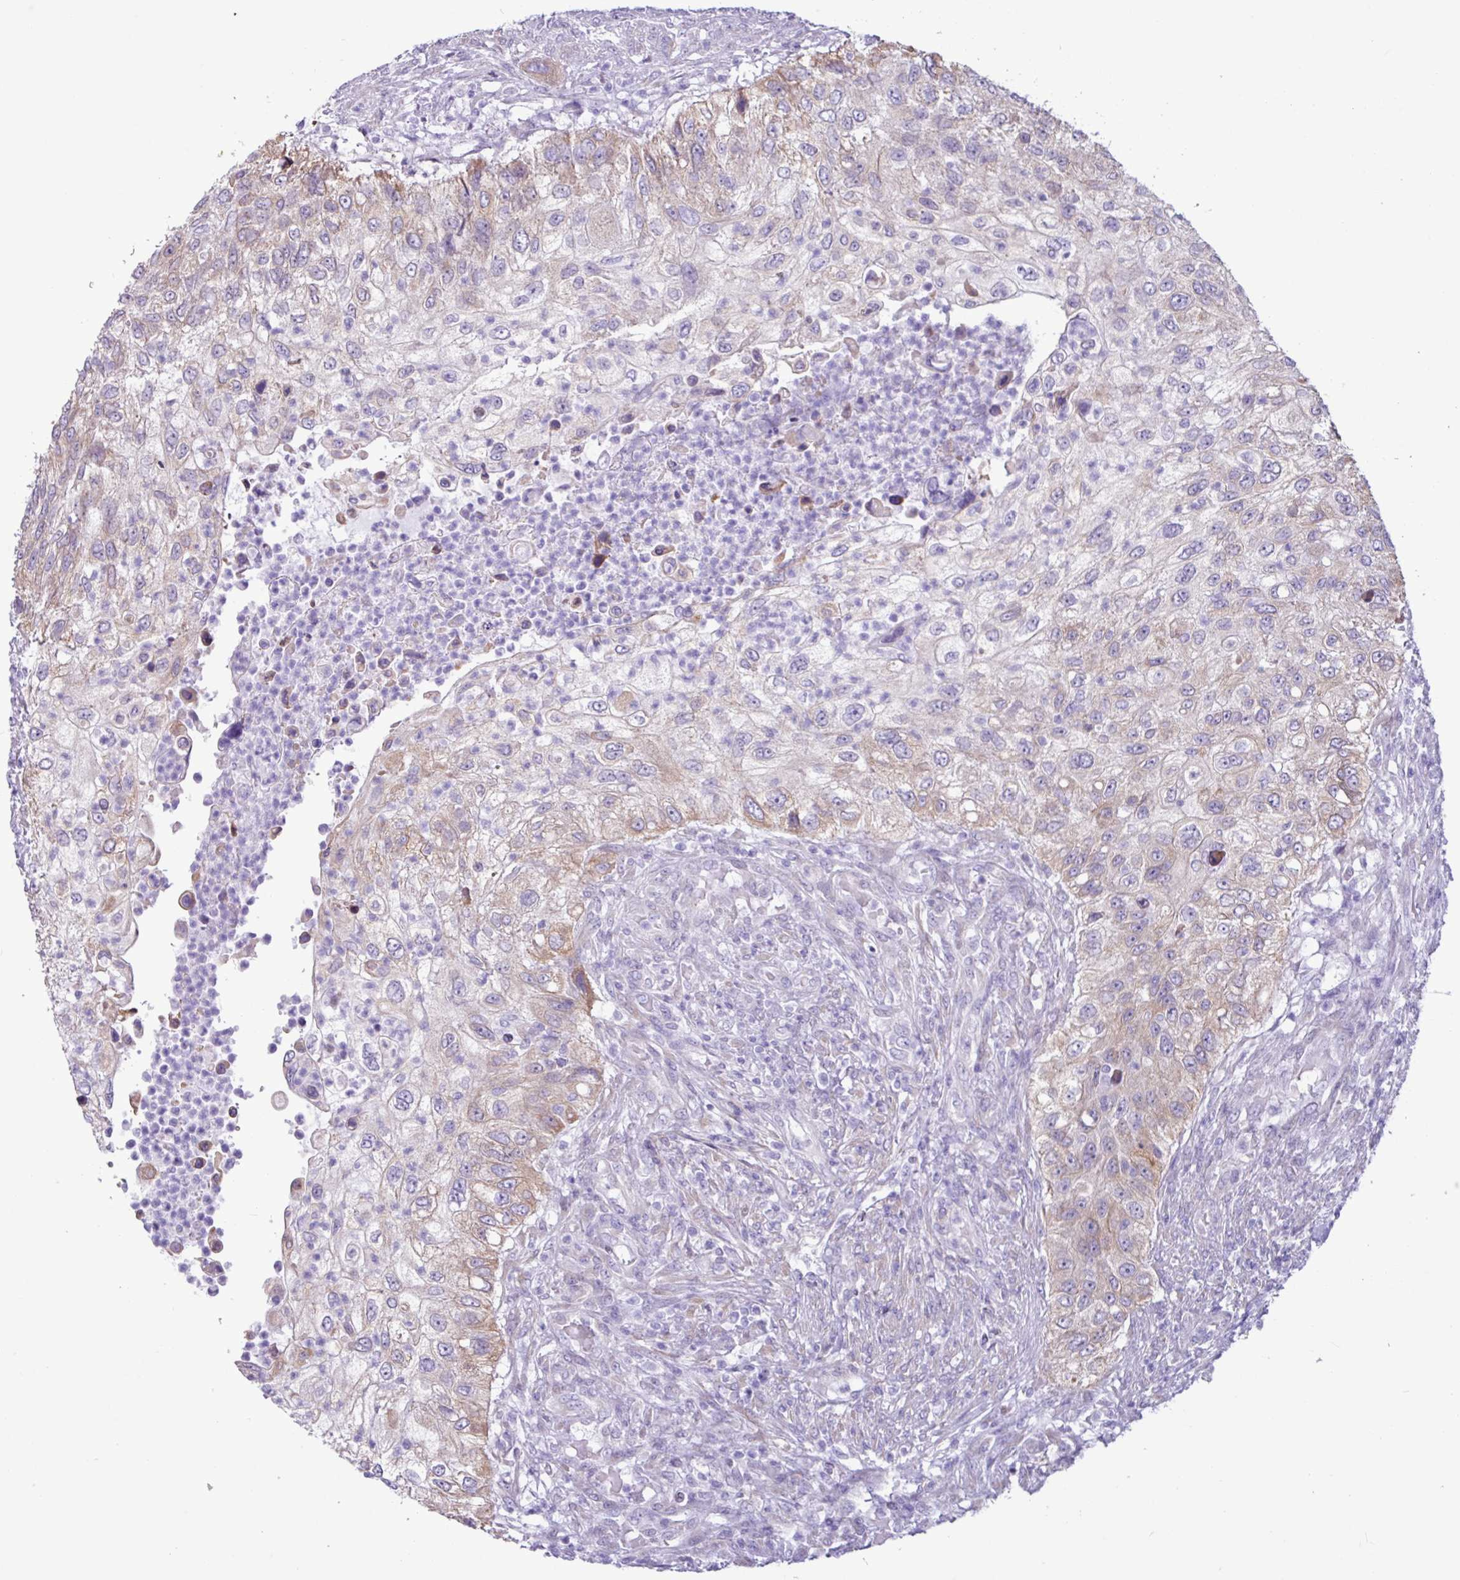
{"staining": {"intensity": "moderate", "quantity": "25%-75%", "location": "cytoplasmic/membranous"}, "tissue": "urothelial cancer", "cell_type": "Tumor cells", "image_type": "cancer", "snomed": [{"axis": "morphology", "description": "Urothelial carcinoma, High grade"}, {"axis": "topography", "description": "Urinary bladder"}], "caption": "This is a histology image of immunohistochemistry staining of urothelial carcinoma (high-grade), which shows moderate positivity in the cytoplasmic/membranous of tumor cells.", "gene": "SLC38A1", "patient": {"sex": "female", "age": 60}}